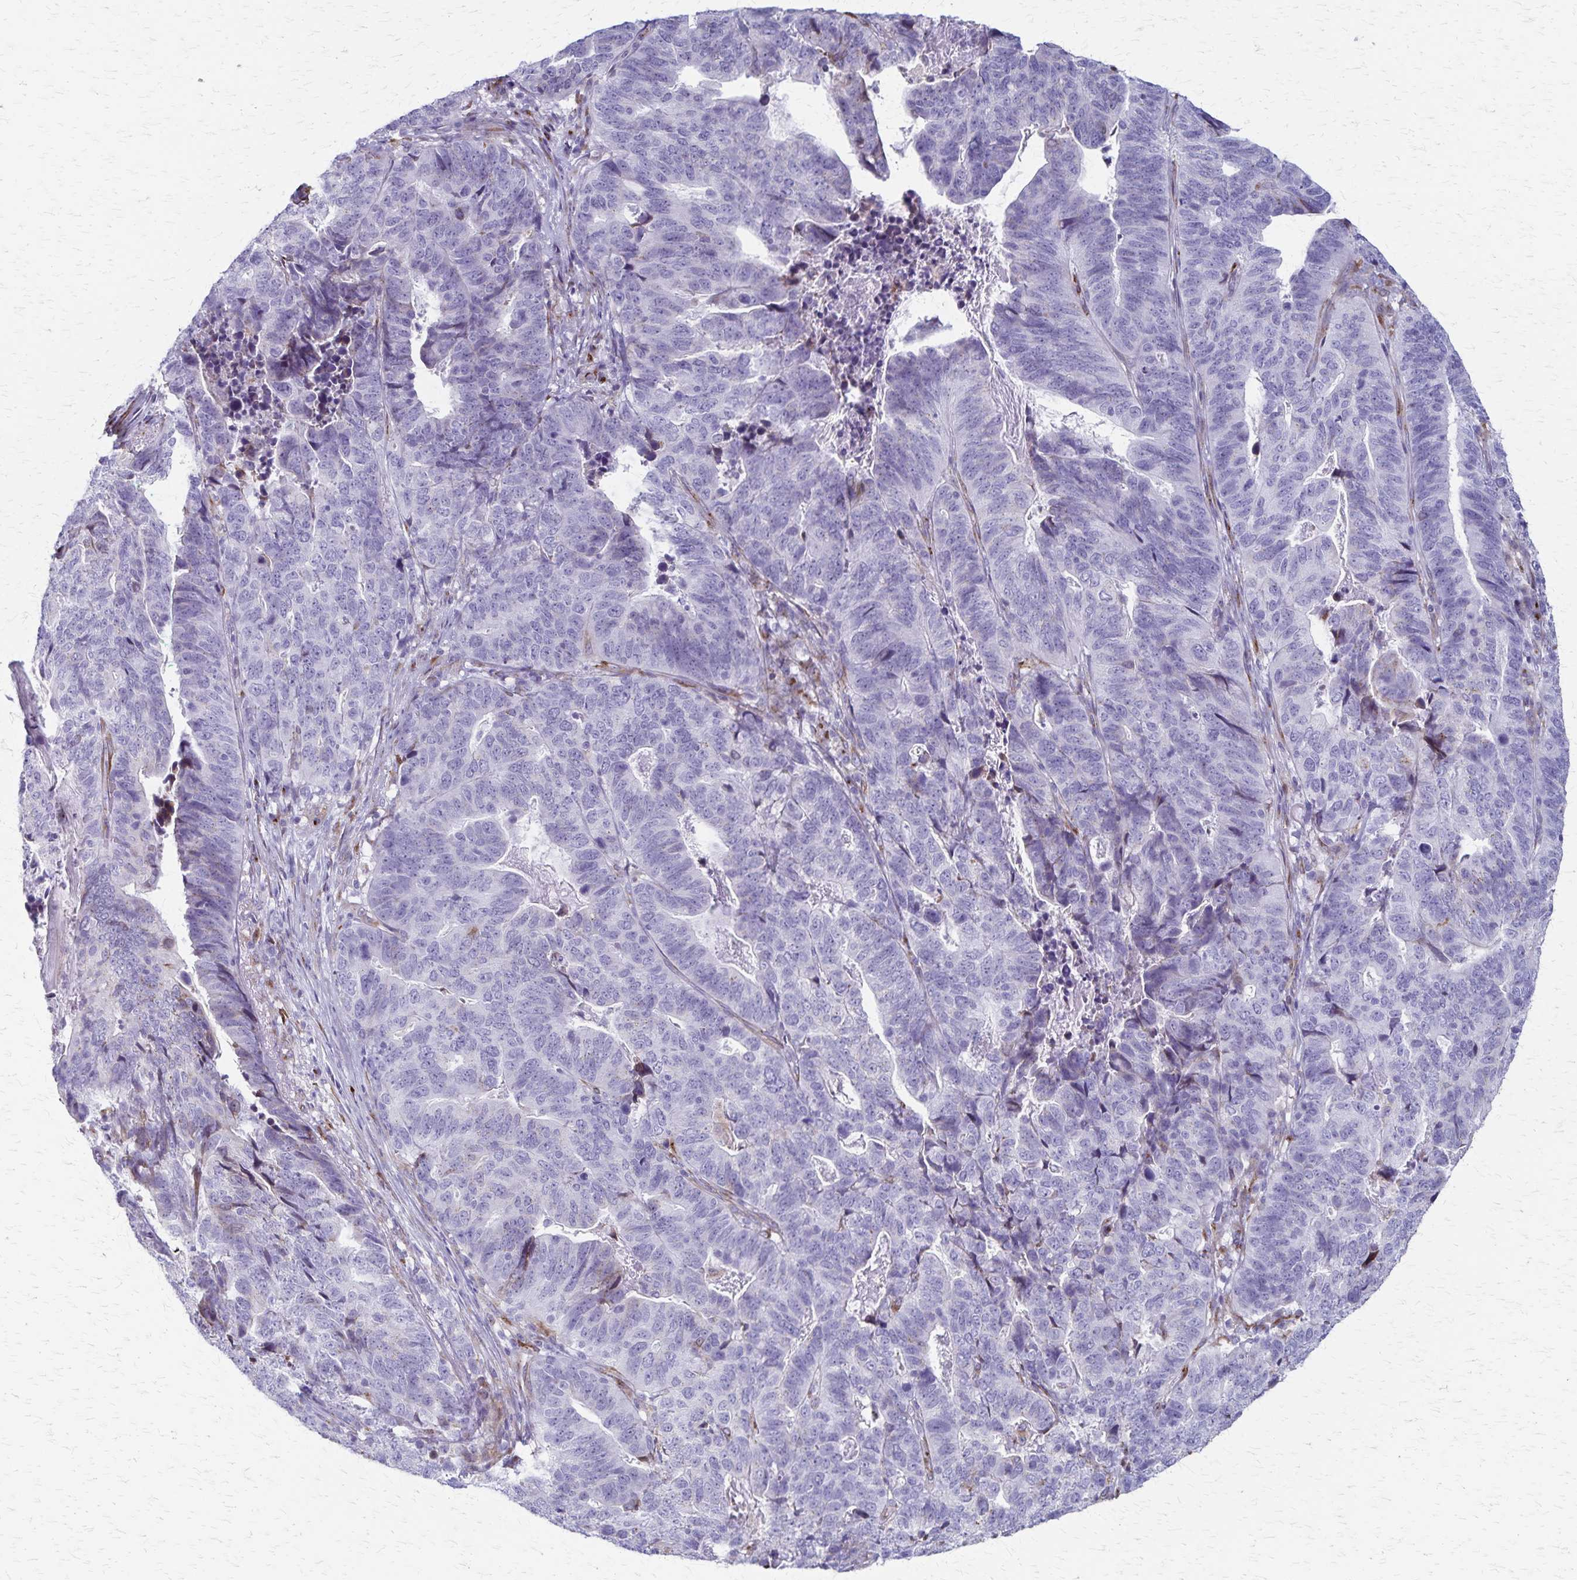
{"staining": {"intensity": "negative", "quantity": "none", "location": "none"}, "tissue": "stomach cancer", "cell_type": "Tumor cells", "image_type": "cancer", "snomed": [{"axis": "morphology", "description": "Adenocarcinoma, NOS"}, {"axis": "topography", "description": "Stomach, upper"}], "caption": "Immunohistochemistry of human stomach cancer (adenocarcinoma) reveals no expression in tumor cells.", "gene": "MCFD2", "patient": {"sex": "female", "age": 67}}